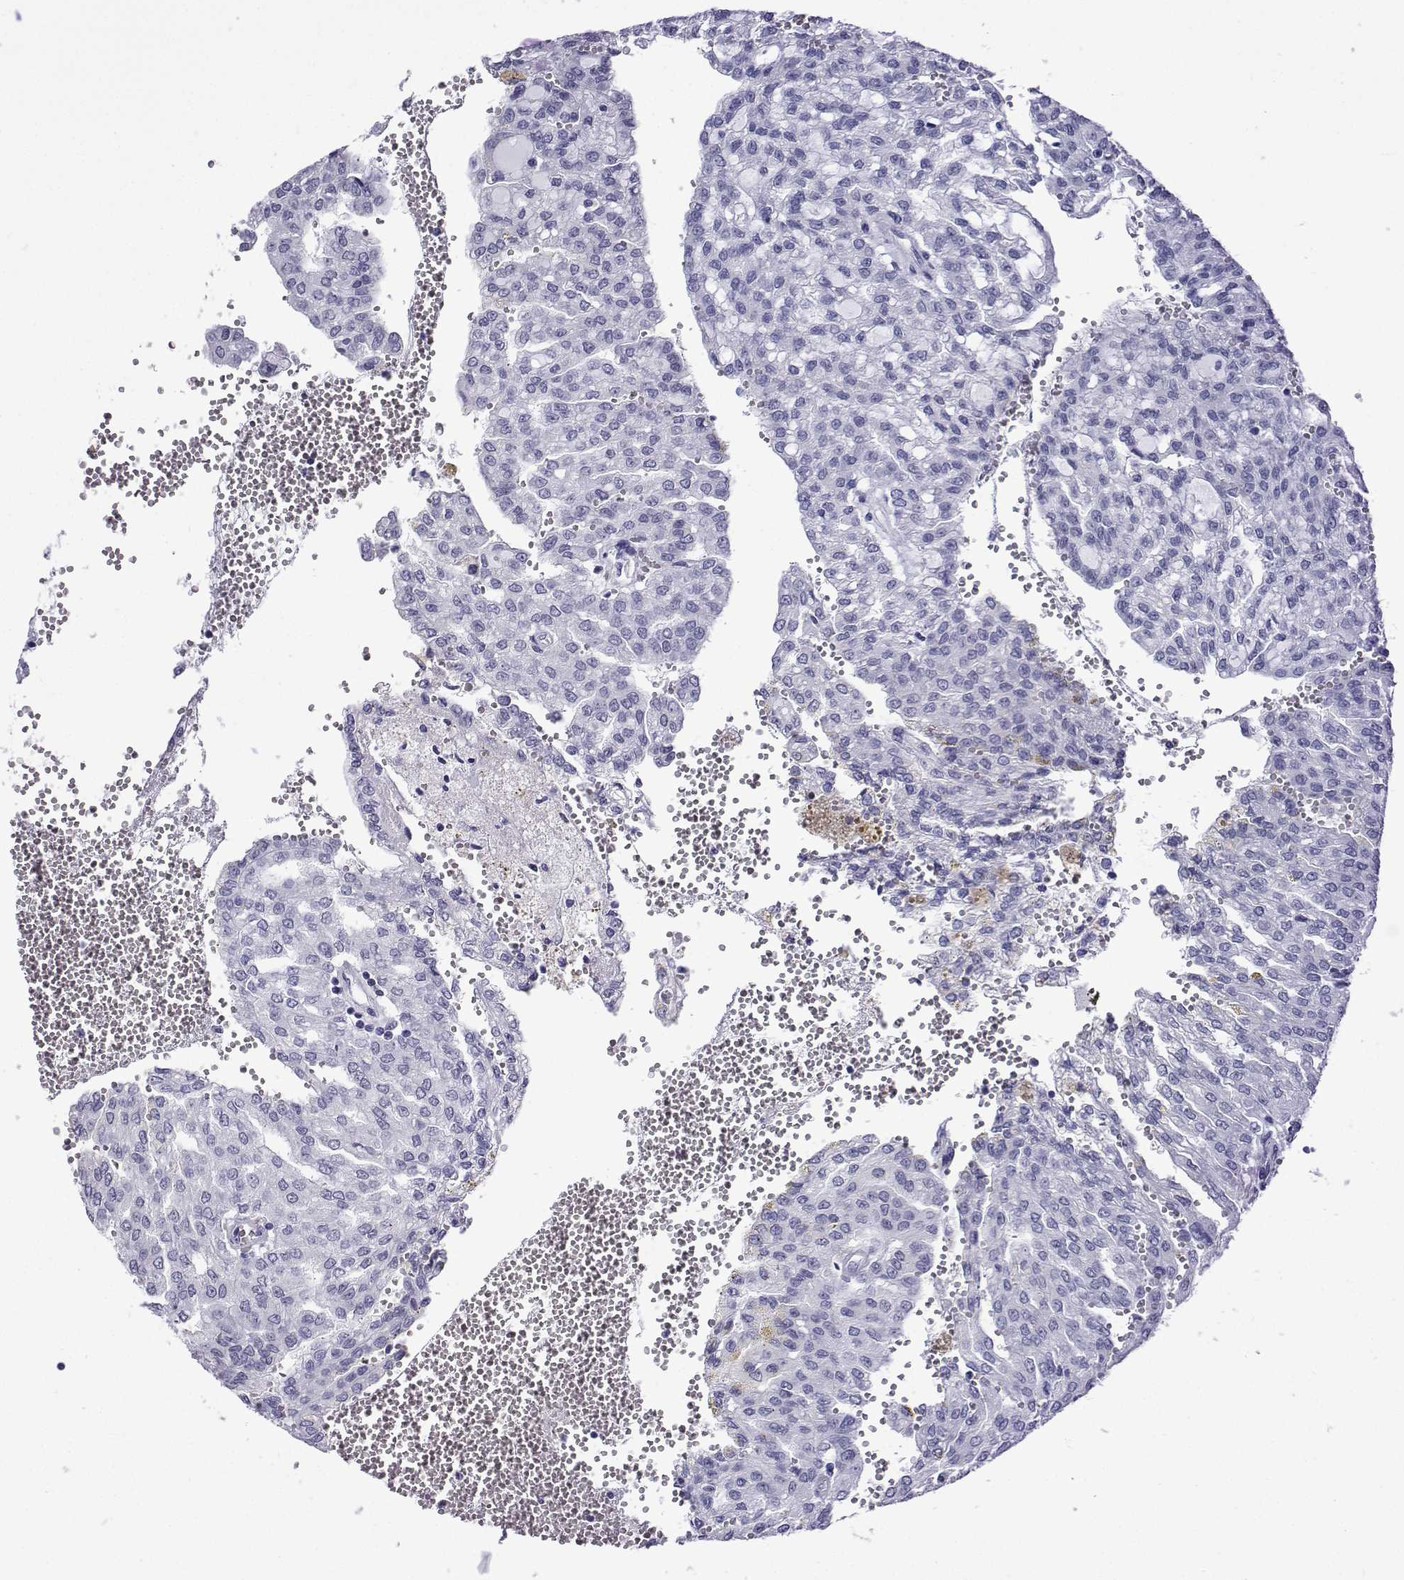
{"staining": {"intensity": "negative", "quantity": "none", "location": "none"}, "tissue": "renal cancer", "cell_type": "Tumor cells", "image_type": "cancer", "snomed": [{"axis": "morphology", "description": "Adenocarcinoma, NOS"}, {"axis": "topography", "description": "Kidney"}], "caption": "DAB (3,3'-diaminobenzidine) immunohistochemical staining of renal cancer displays no significant positivity in tumor cells.", "gene": "MRGBP", "patient": {"sex": "male", "age": 63}}